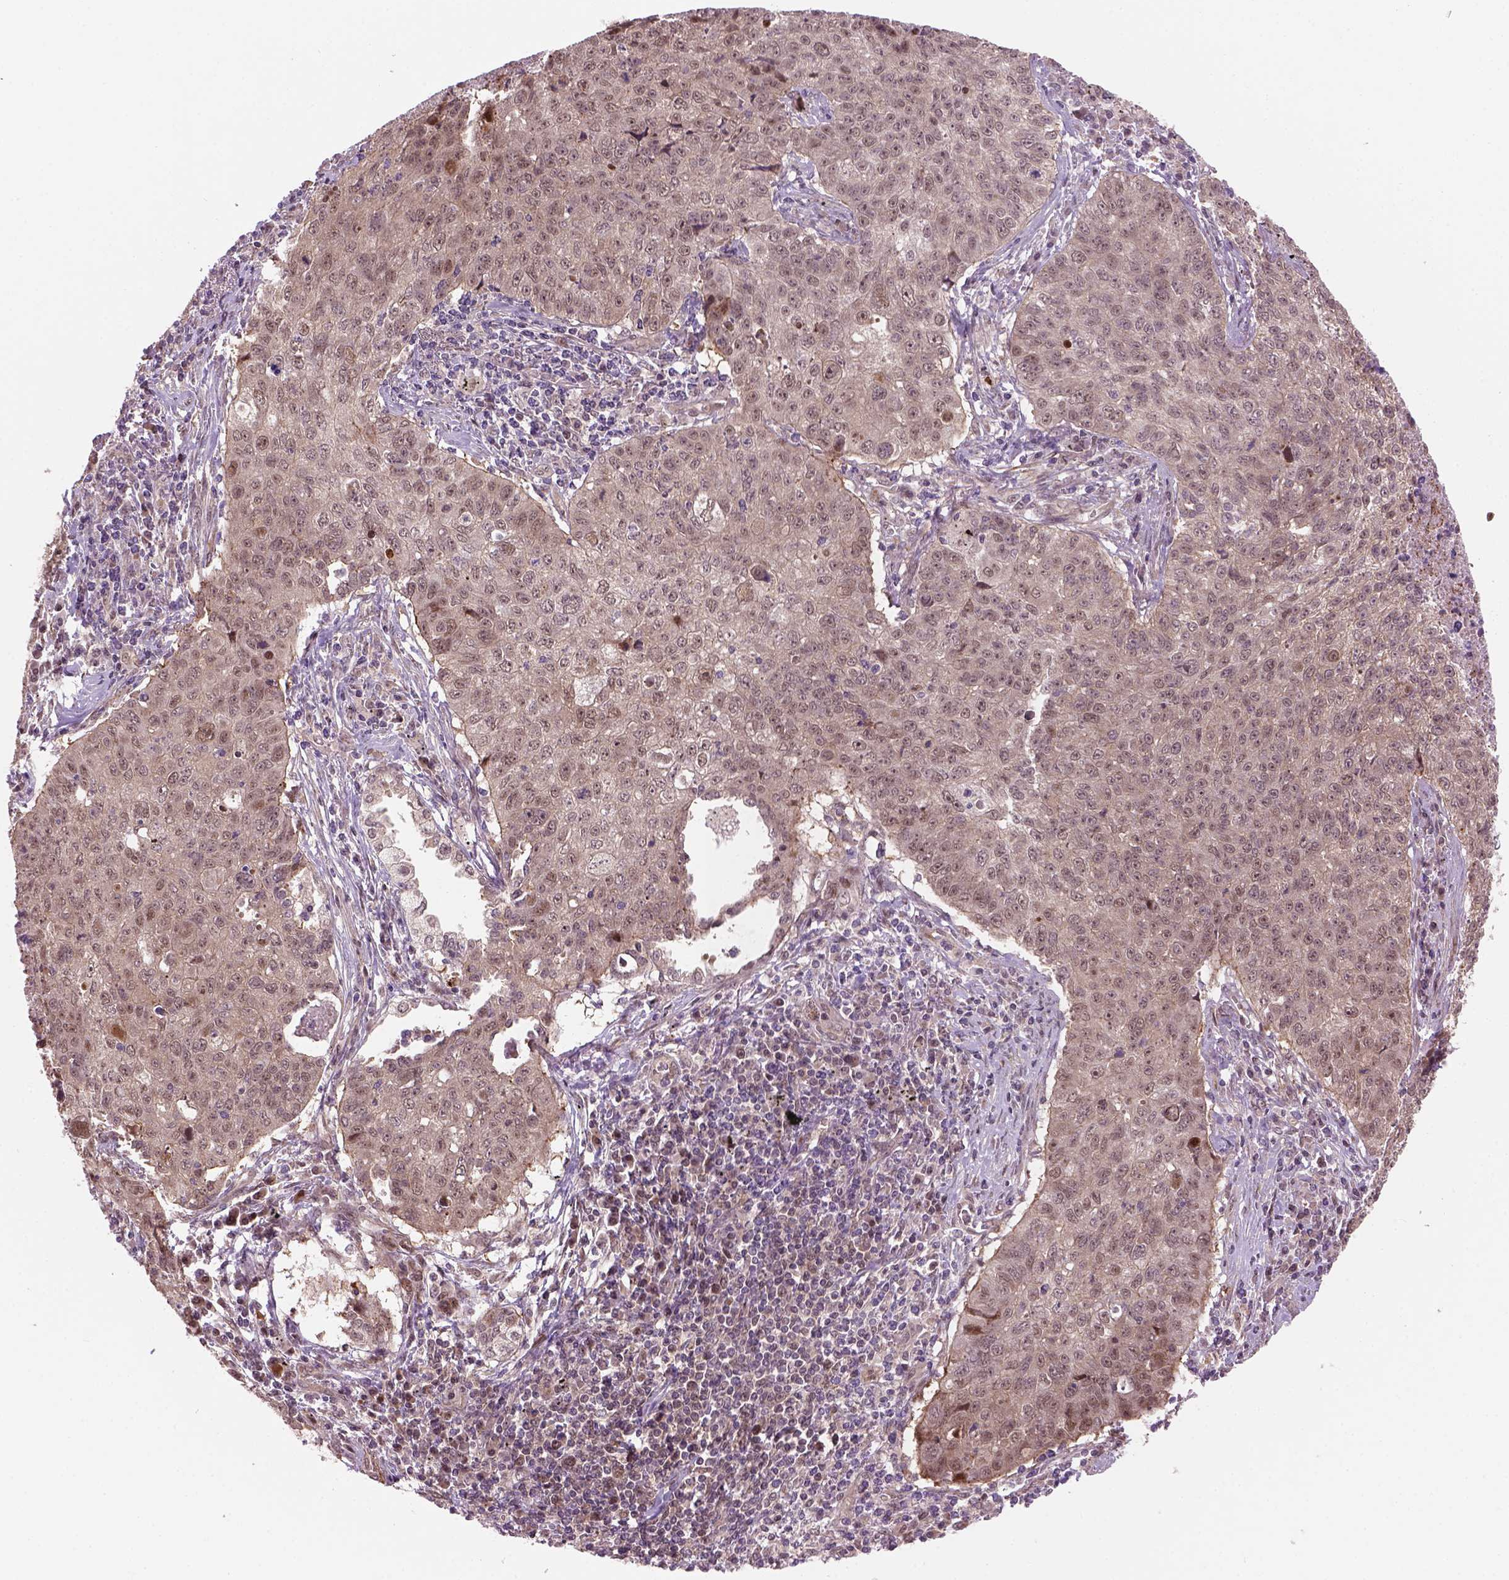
{"staining": {"intensity": "weak", "quantity": ">75%", "location": "cytoplasmic/membranous,nuclear"}, "tissue": "lung cancer", "cell_type": "Tumor cells", "image_type": "cancer", "snomed": [{"axis": "morphology", "description": "Normal morphology"}, {"axis": "morphology", "description": "Aneuploidy"}, {"axis": "morphology", "description": "Squamous cell carcinoma, NOS"}, {"axis": "topography", "description": "Lymph node"}, {"axis": "topography", "description": "Lung"}], "caption": "A low amount of weak cytoplasmic/membranous and nuclear expression is present in about >75% of tumor cells in squamous cell carcinoma (lung) tissue.", "gene": "PSMD11", "patient": {"sex": "female", "age": 76}}